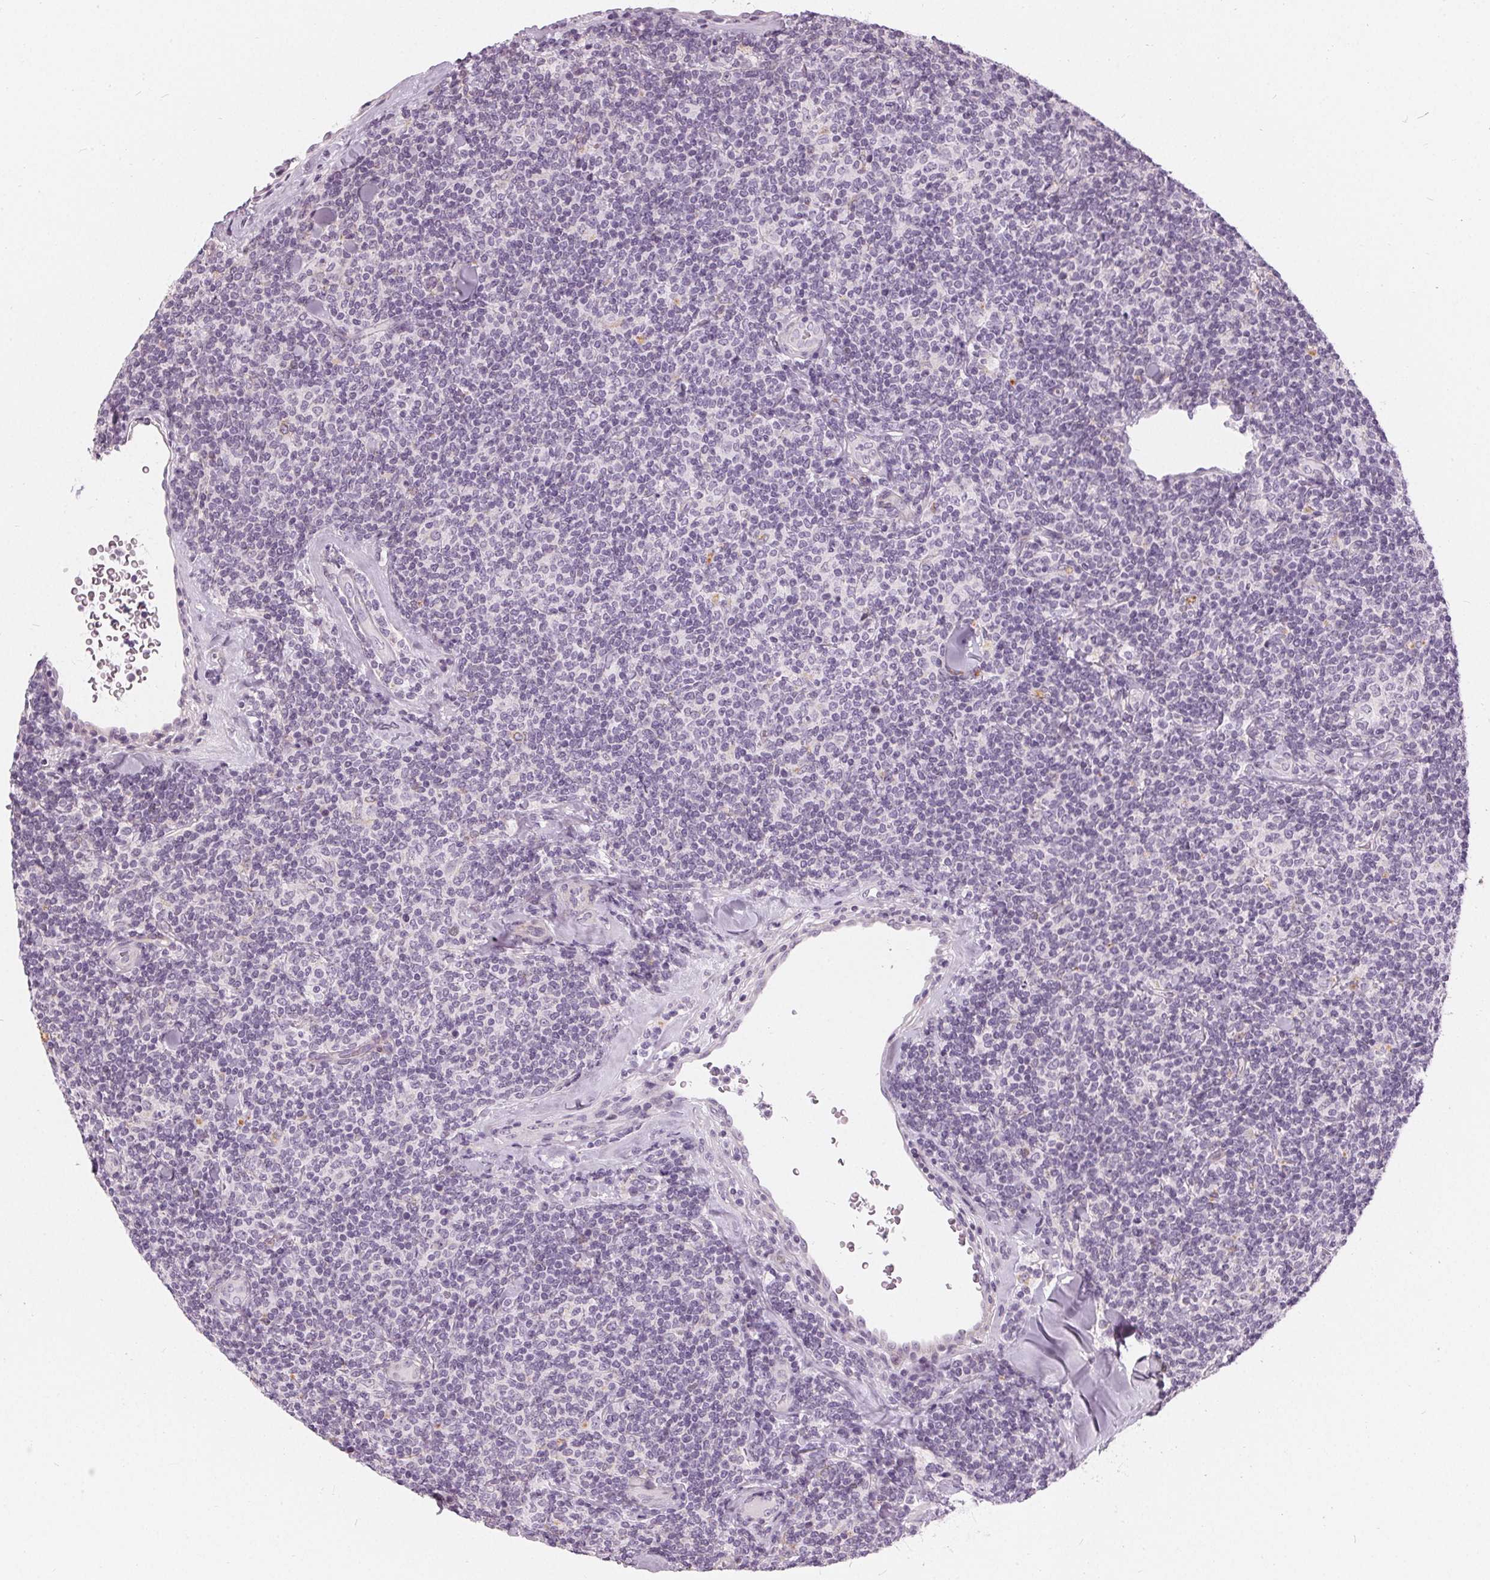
{"staining": {"intensity": "negative", "quantity": "none", "location": "none"}, "tissue": "lymphoma", "cell_type": "Tumor cells", "image_type": "cancer", "snomed": [{"axis": "morphology", "description": "Malignant lymphoma, non-Hodgkin's type, Low grade"}, {"axis": "topography", "description": "Lymph node"}], "caption": "Immunohistochemistry micrograph of lymphoma stained for a protein (brown), which demonstrates no staining in tumor cells.", "gene": "HOPX", "patient": {"sex": "female", "age": 56}}